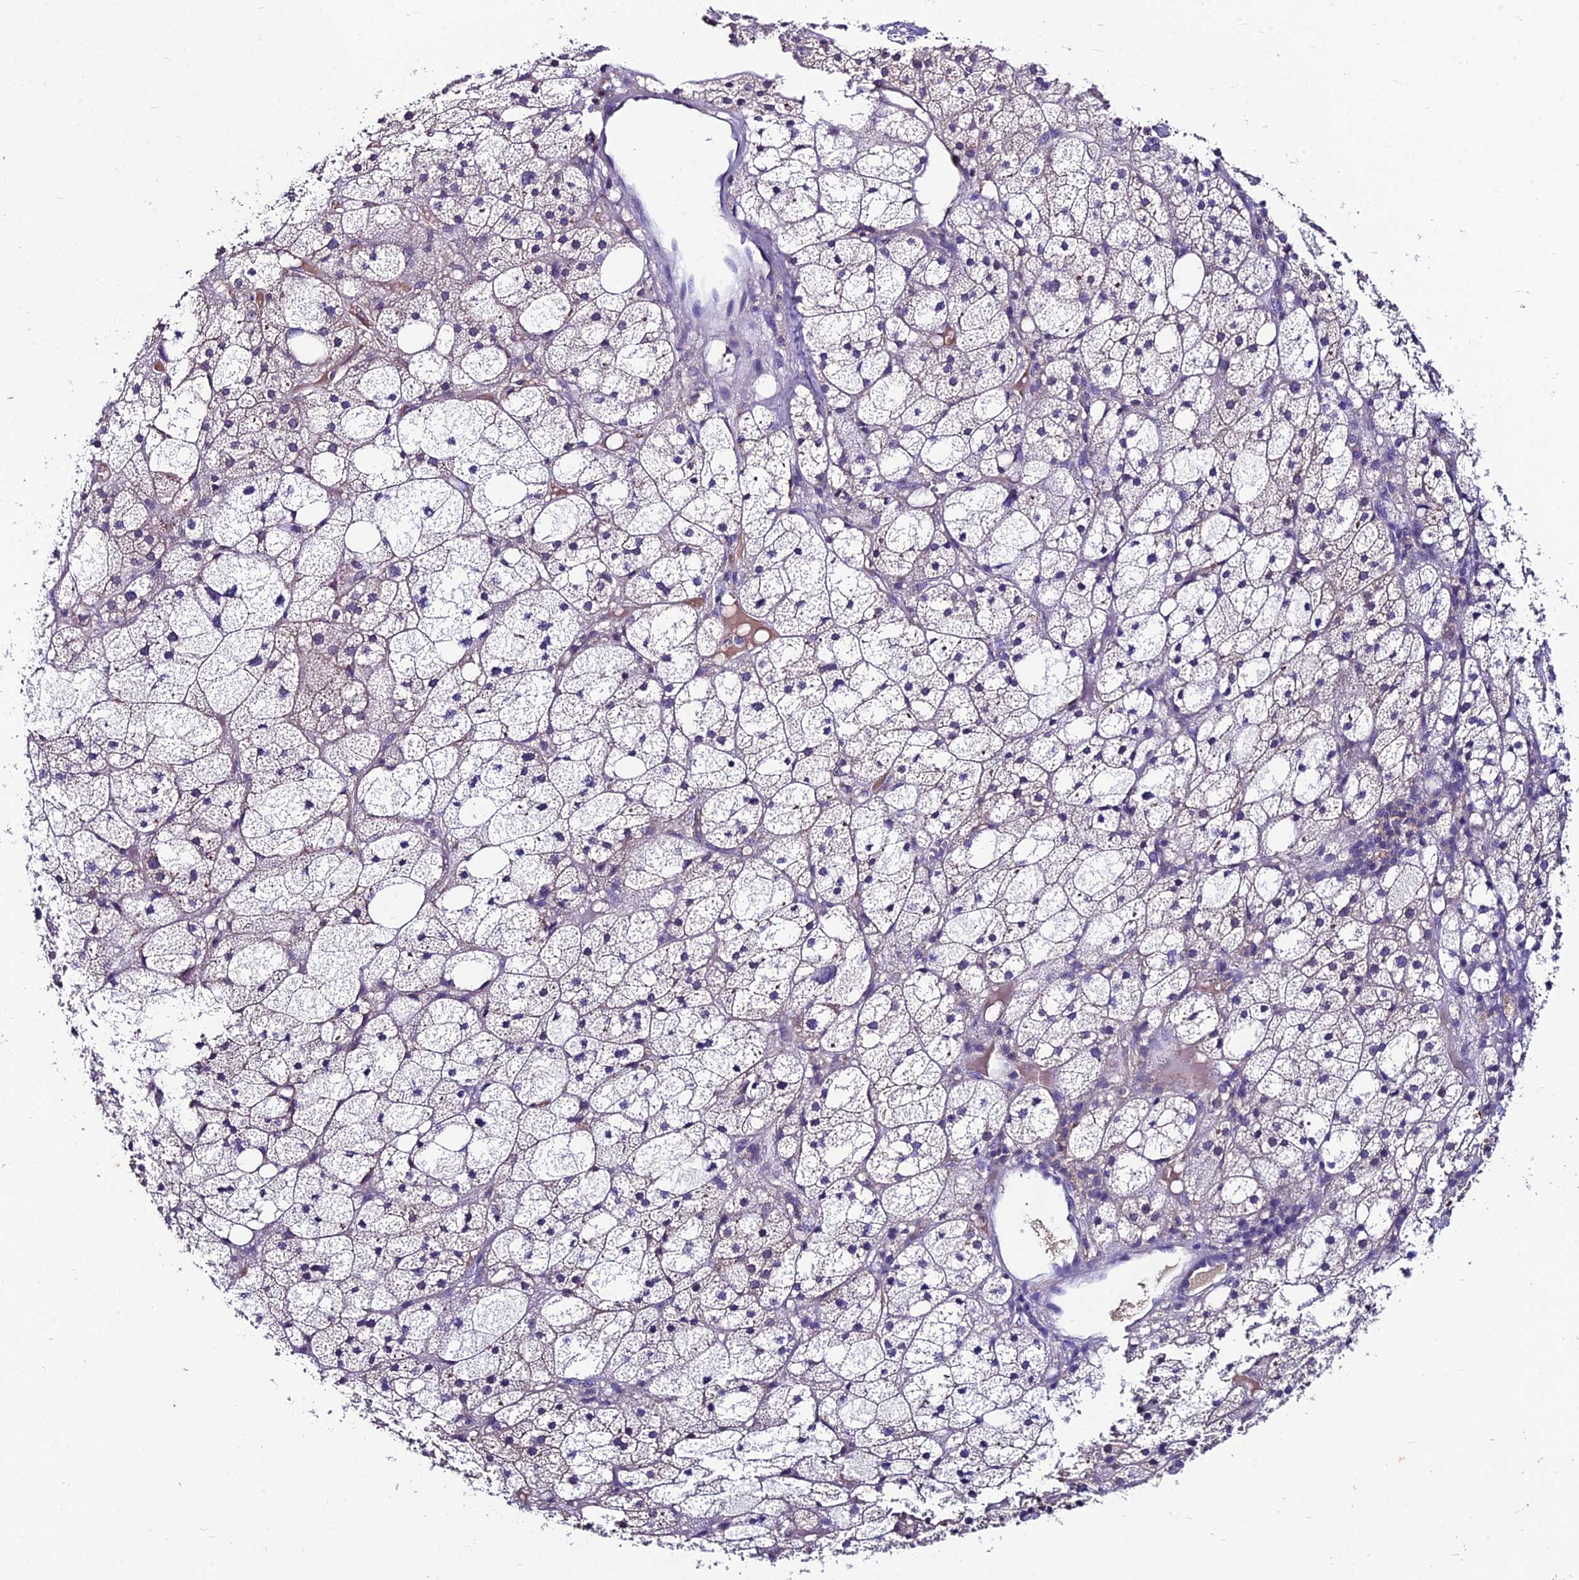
{"staining": {"intensity": "weak", "quantity": "<25%", "location": "cytoplasmic/membranous"}, "tissue": "adrenal gland", "cell_type": "Glandular cells", "image_type": "normal", "snomed": [{"axis": "morphology", "description": "Normal tissue, NOS"}, {"axis": "topography", "description": "Adrenal gland"}], "caption": "An immunohistochemistry (IHC) image of benign adrenal gland is shown. There is no staining in glandular cells of adrenal gland.", "gene": "LGALS7", "patient": {"sex": "female", "age": 61}}